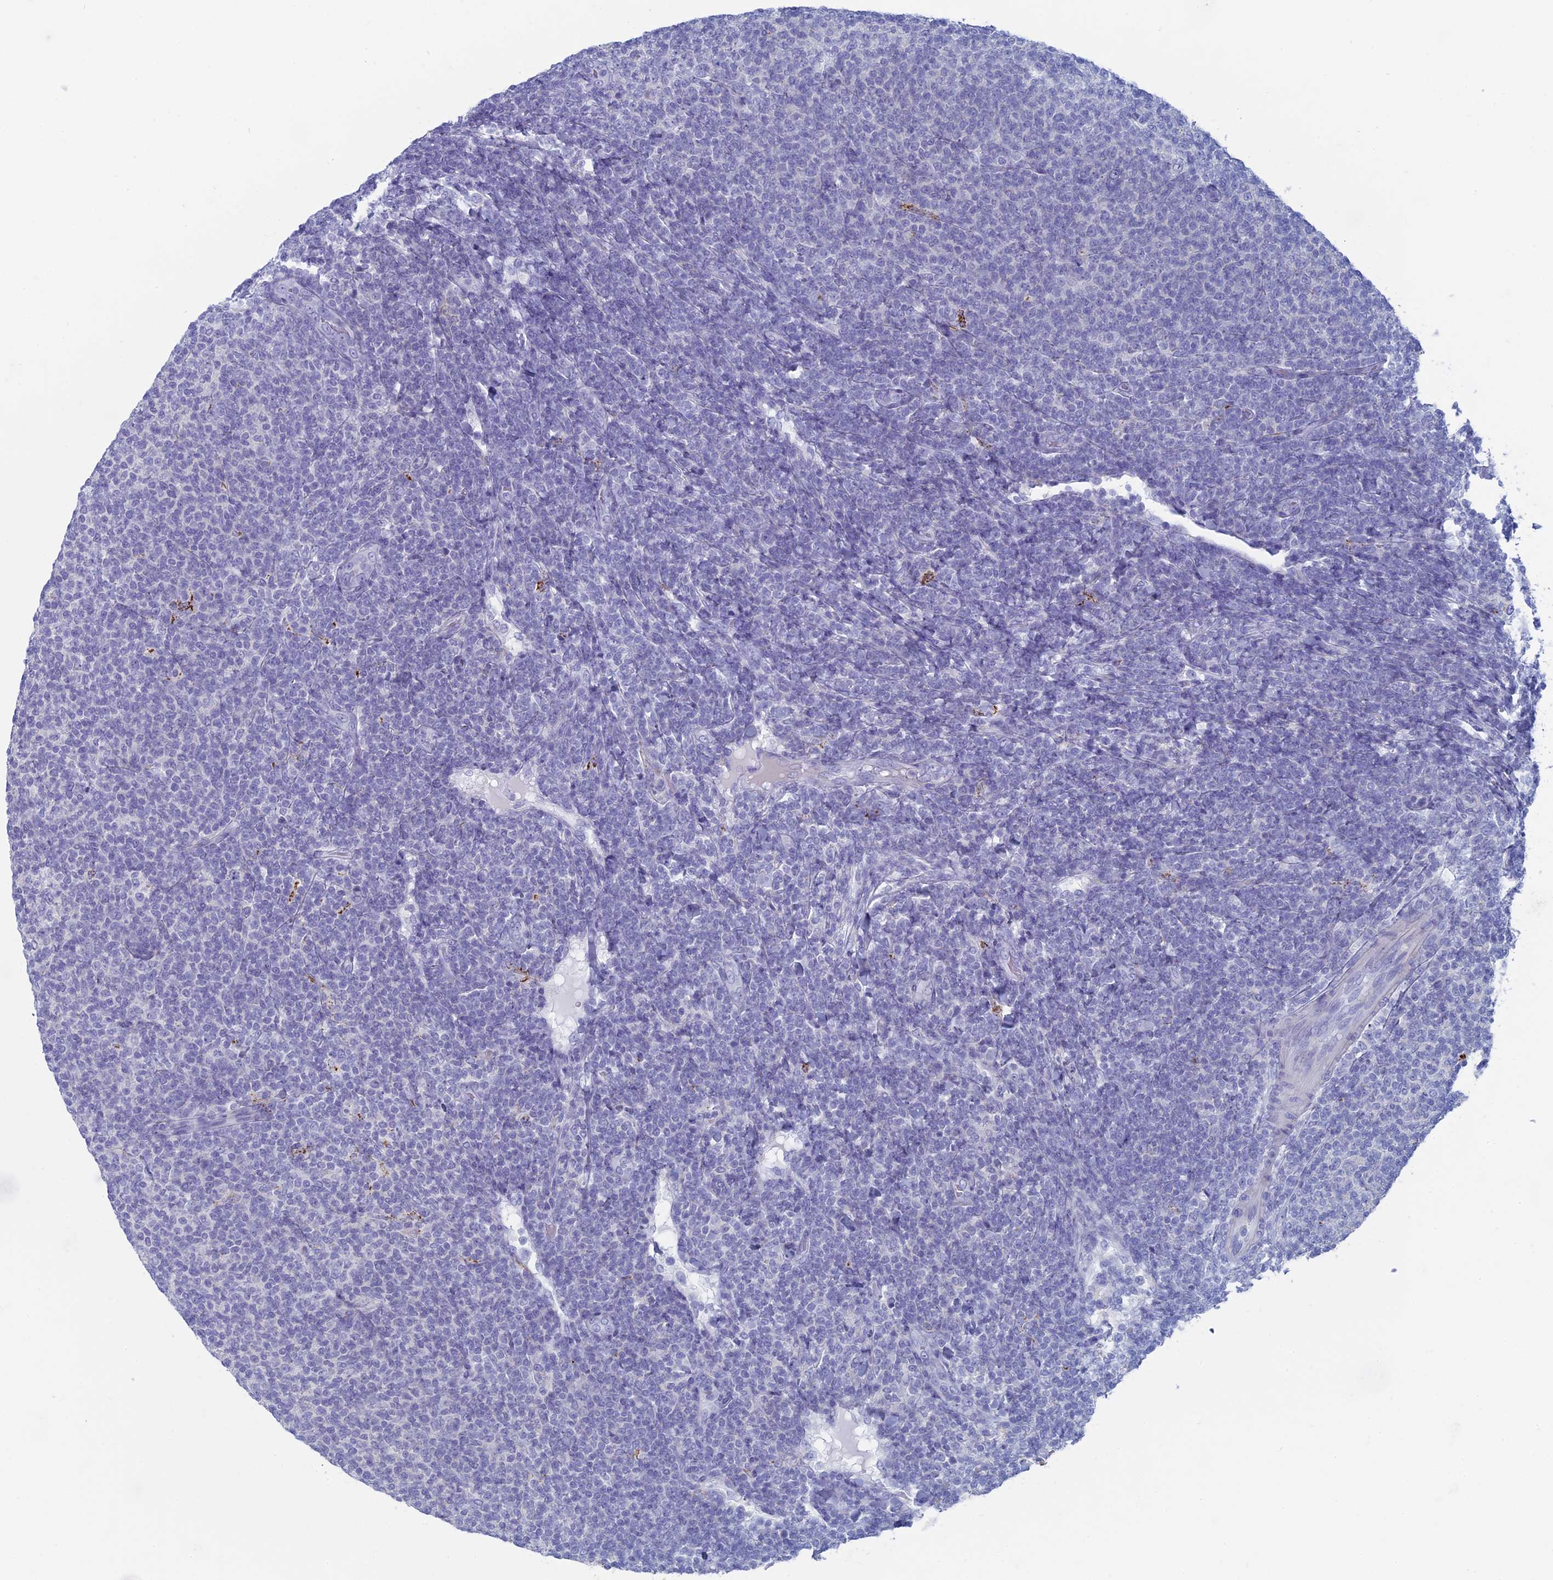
{"staining": {"intensity": "negative", "quantity": "none", "location": "none"}, "tissue": "lymphoma", "cell_type": "Tumor cells", "image_type": "cancer", "snomed": [{"axis": "morphology", "description": "Malignant lymphoma, non-Hodgkin's type, Low grade"}, {"axis": "topography", "description": "Lymph node"}], "caption": "Photomicrograph shows no protein staining in tumor cells of low-grade malignant lymphoma, non-Hodgkin's type tissue. (DAB IHC with hematoxylin counter stain).", "gene": "ALMS1", "patient": {"sex": "male", "age": 66}}